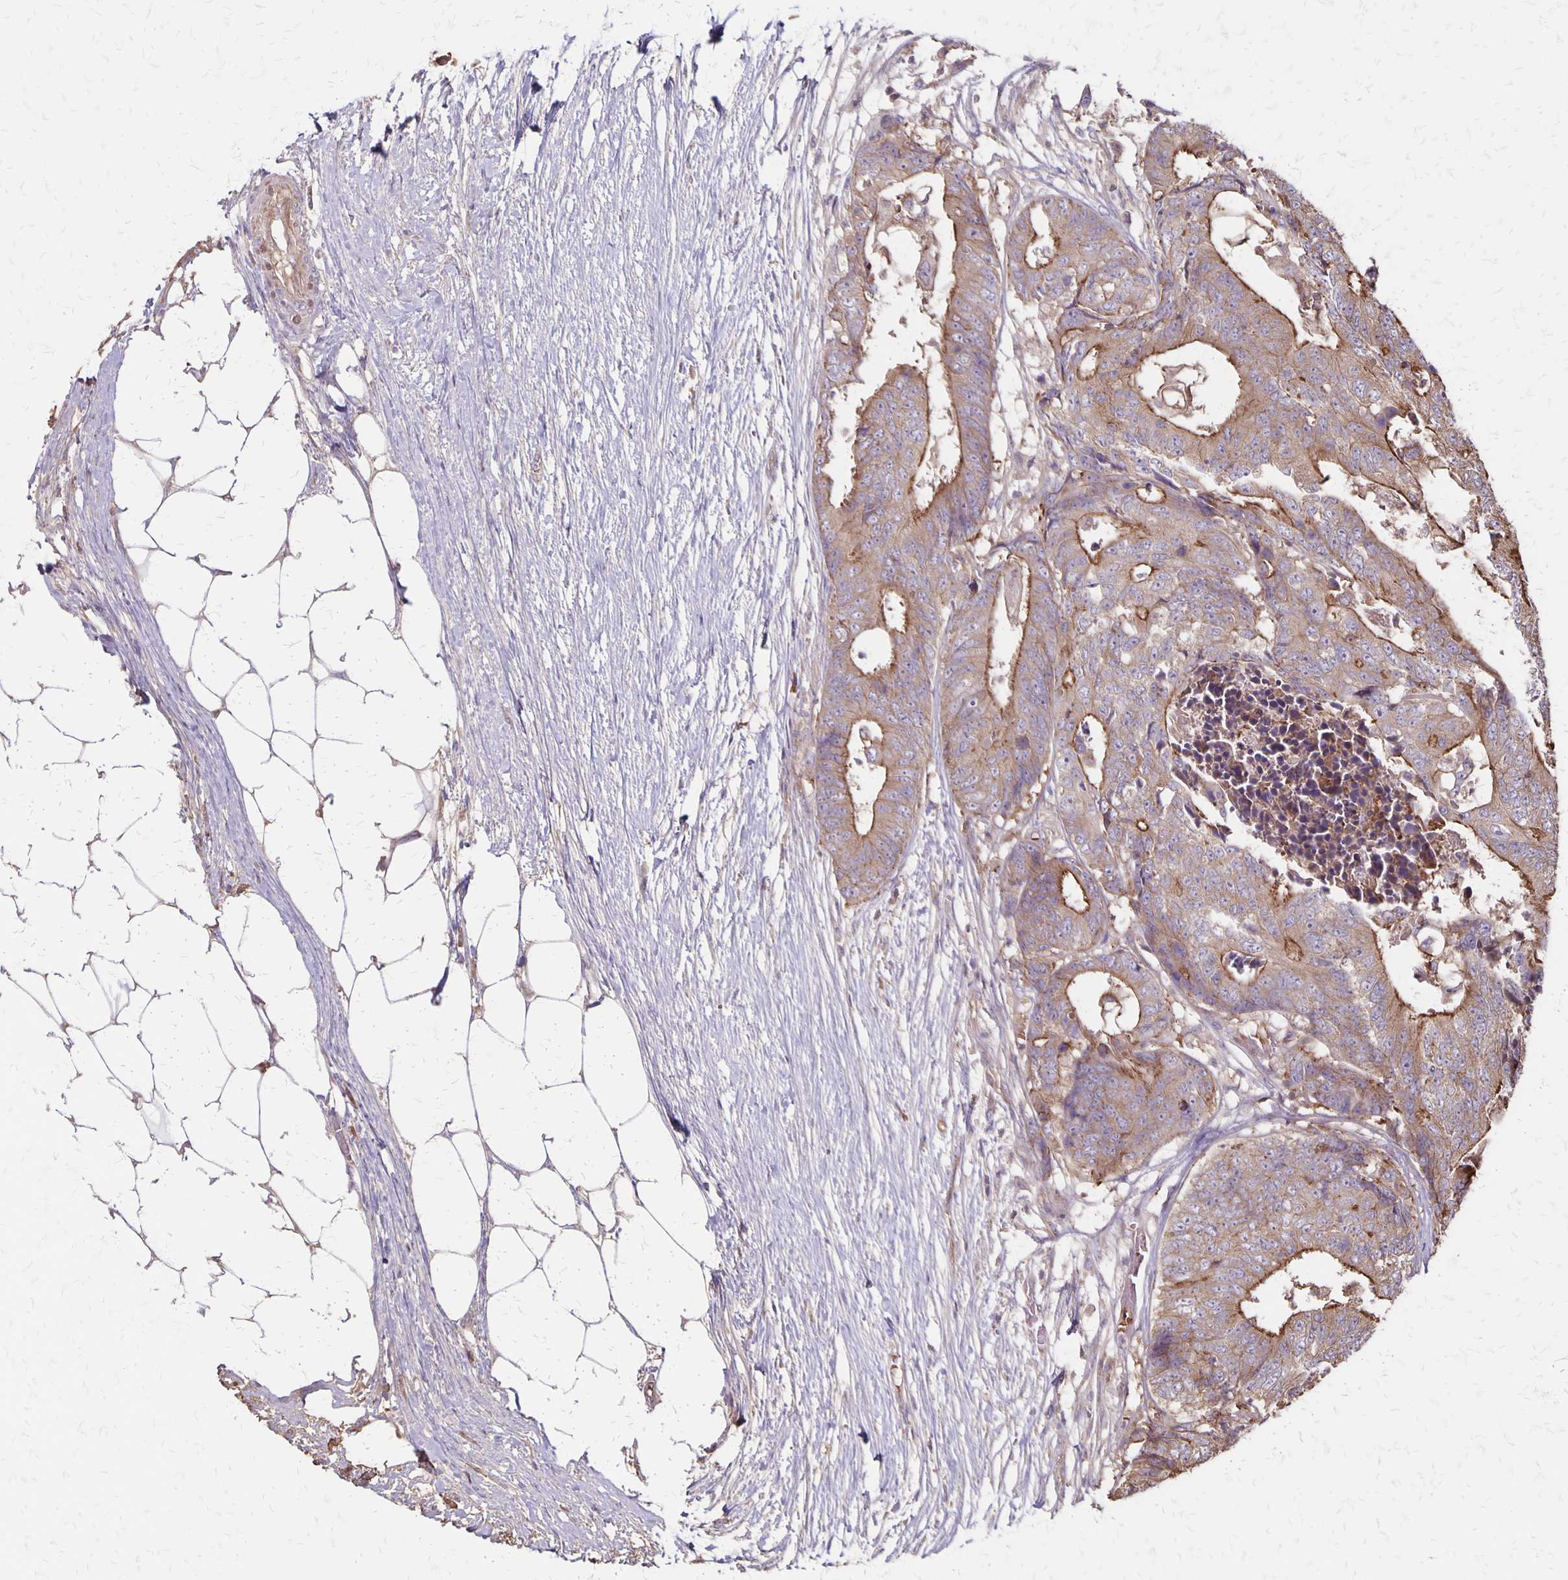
{"staining": {"intensity": "moderate", "quantity": "25%-75%", "location": "cytoplasmic/membranous"}, "tissue": "colorectal cancer", "cell_type": "Tumor cells", "image_type": "cancer", "snomed": [{"axis": "morphology", "description": "Adenocarcinoma, NOS"}, {"axis": "topography", "description": "Colon"}], "caption": "High-magnification brightfield microscopy of colorectal cancer stained with DAB (brown) and counterstained with hematoxylin (blue). tumor cells exhibit moderate cytoplasmic/membranous expression is seen in about25%-75% of cells.", "gene": "PROM2", "patient": {"sex": "female", "age": 48}}